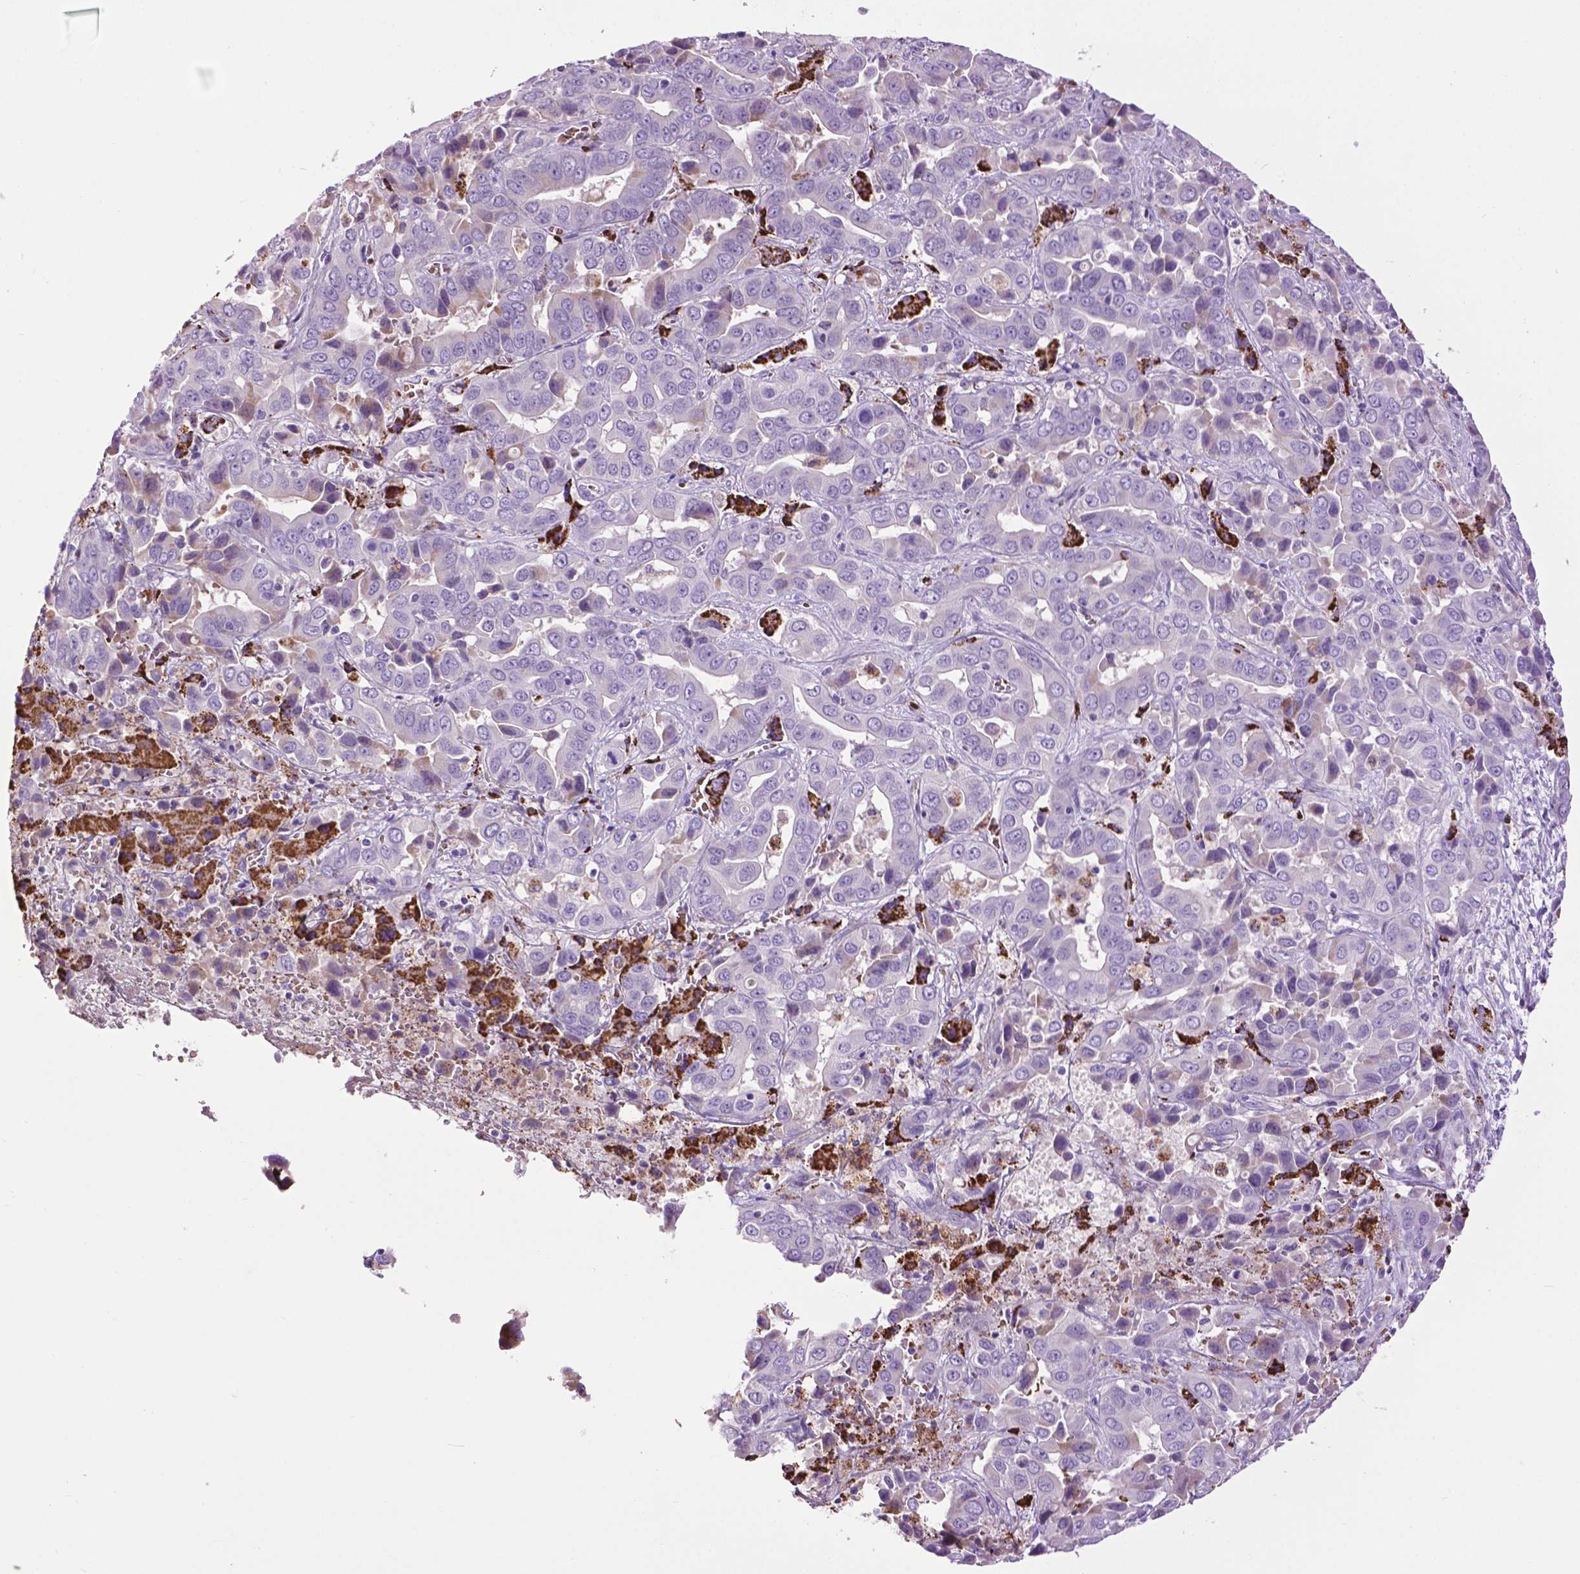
{"staining": {"intensity": "negative", "quantity": "none", "location": "none"}, "tissue": "liver cancer", "cell_type": "Tumor cells", "image_type": "cancer", "snomed": [{"axis": "morphology", "description": "Cholangiocarcinoma"}, {"axis": "topography", "description": "Liver"}], "caption": "Immunohistochemistry (IHC) of cholangiocarcinoma (liver) demonstrates no expression in tumor cells.", "gene": "TMEM132E", "patient": {"sex": "female", "age": 52}}